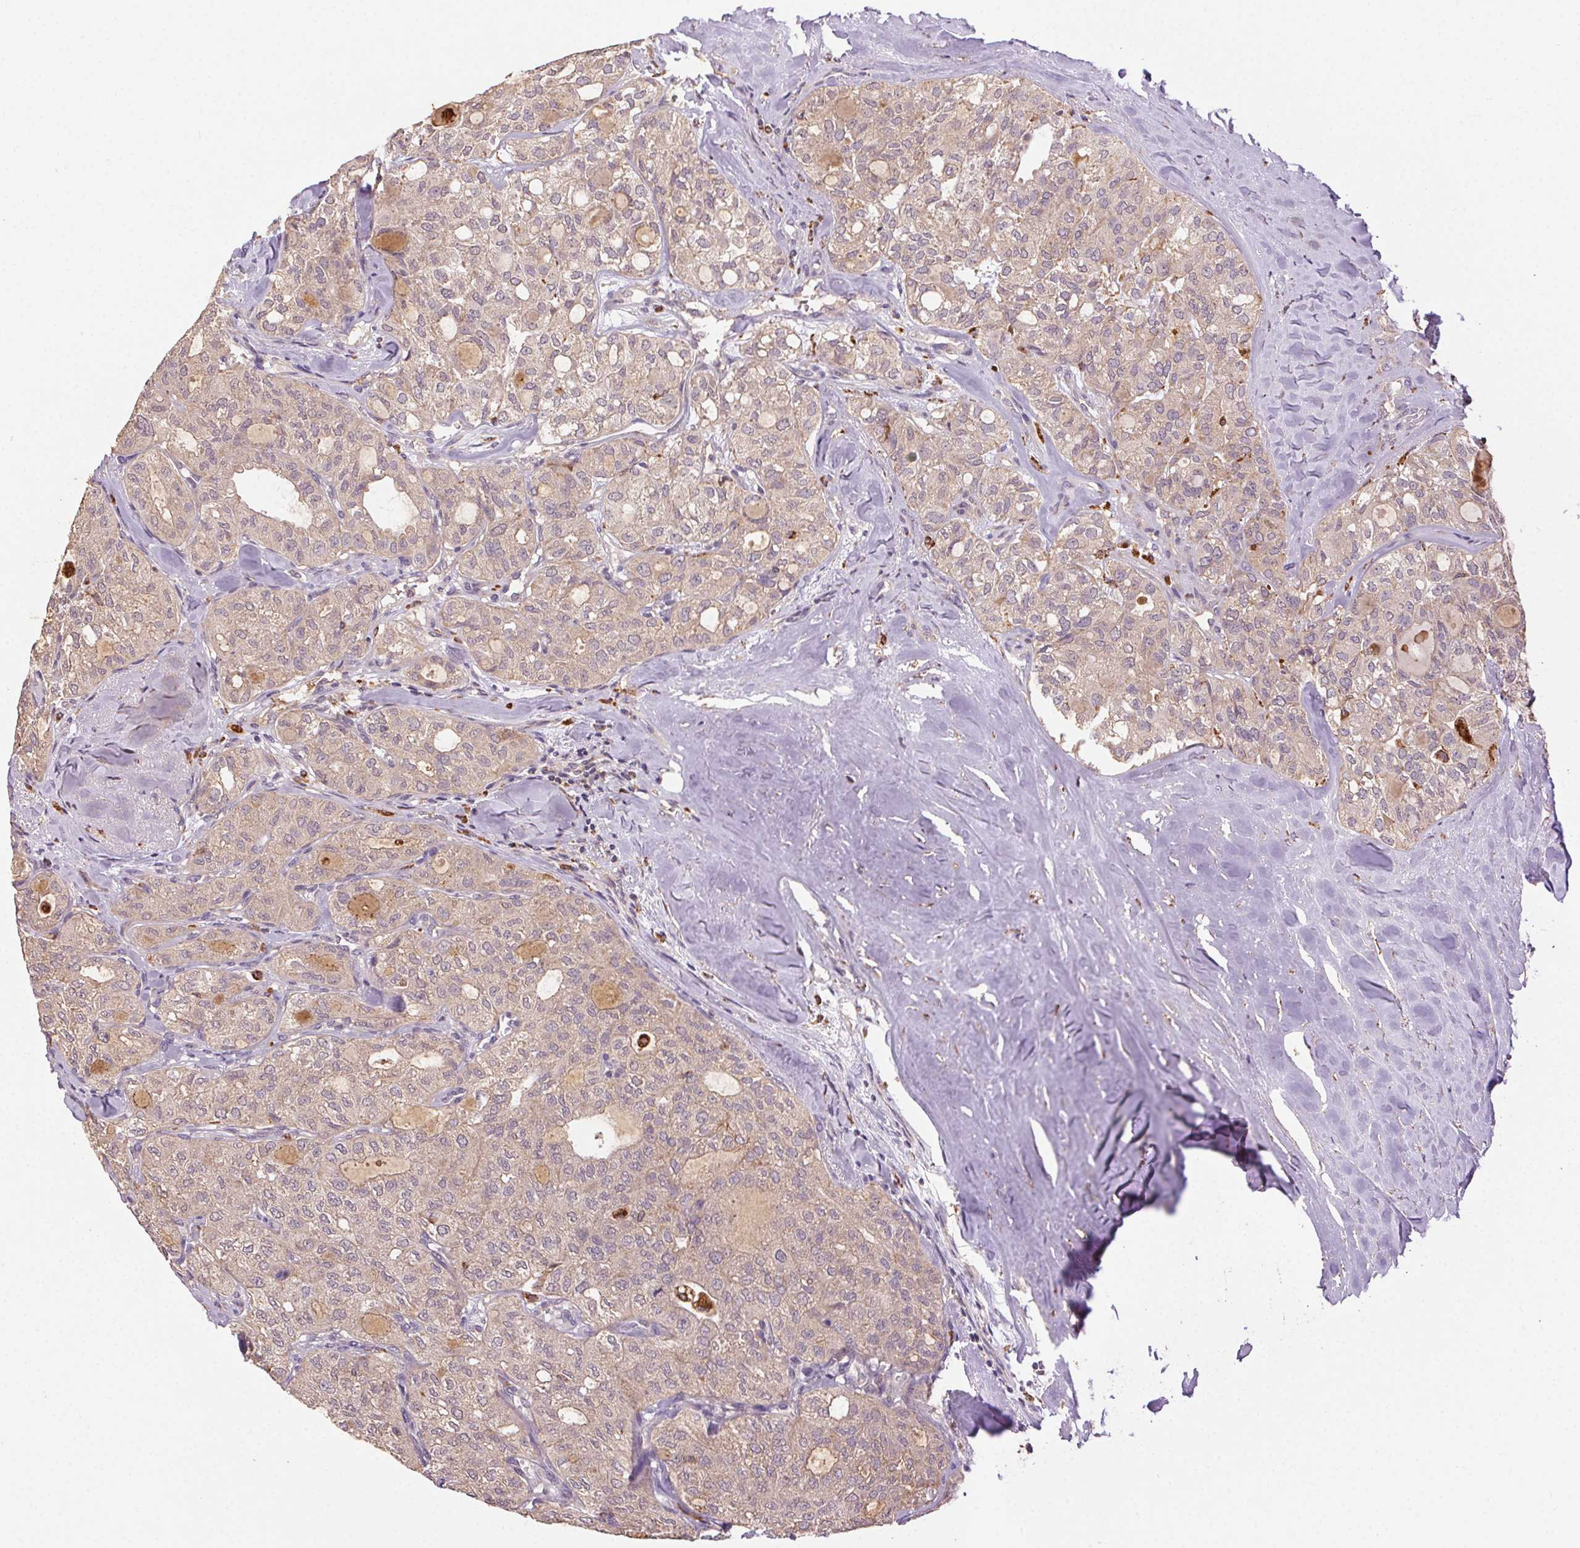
{"staining": {"intensity": "weak", "quantity": ">75%", "location": "cytoplasmic/membranous"}, "tissue": "thyroid cancer", "cell_type": "Tumor cells", "image_type": "cancer", "snomed": [{"axis": "morphology", "description": "Follicular adenoma carcinoma, NOS"}, {"axis": "topography", "description": "Thyroid gland"}], "caption": "Brown immunohistochemical staining in human thyroid cancer (follicular adenoma carcinoma) exhibits weak cytoplasmic/membranous staining in about >75% of tumor cells.", "gene": "FNBP1L", "patient": {"sex": "male", "age": 75}}